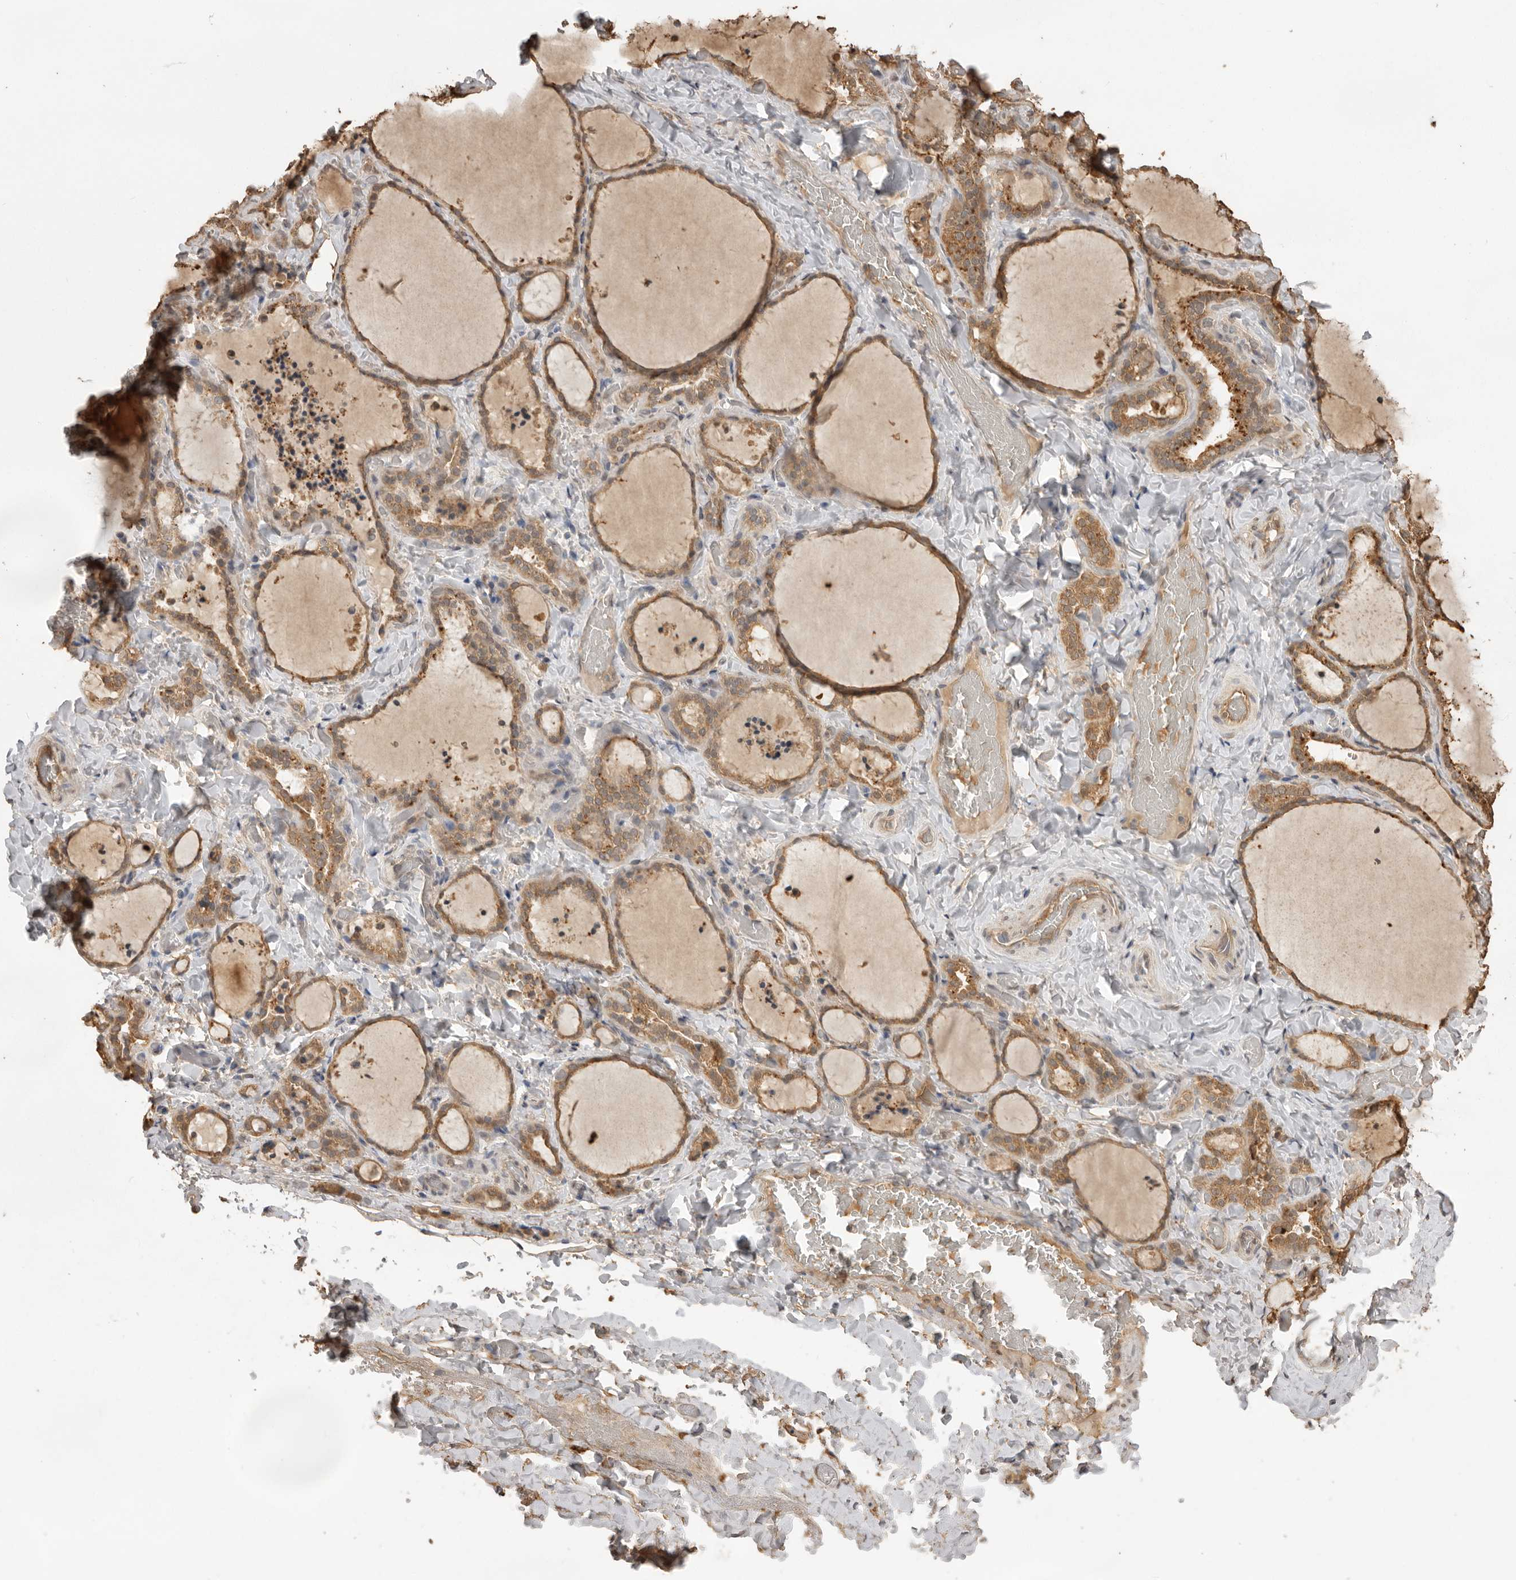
{"staining": {"intensity": "moderate", "quantity": ">75%", "location": "cytoplasmic/membranous"}, "tissue": "thyroid gland", "cell_type": "Glandular cells", "image_type": "normal", "snomed": [{"axis": "morphology", "description": "Normal tissue, NOS"}, {"axis": "topography", "description": "Thyroid gland"}], "caption": "This image exhibits immunohistochemistry staining of unremarkable human thyroid gland, with medium moderate cytoplasmic/membranous expression in approximately >75% of glandular cells.", "gene": "JAG2", "patient": {"sex": "female", "age": 22}}